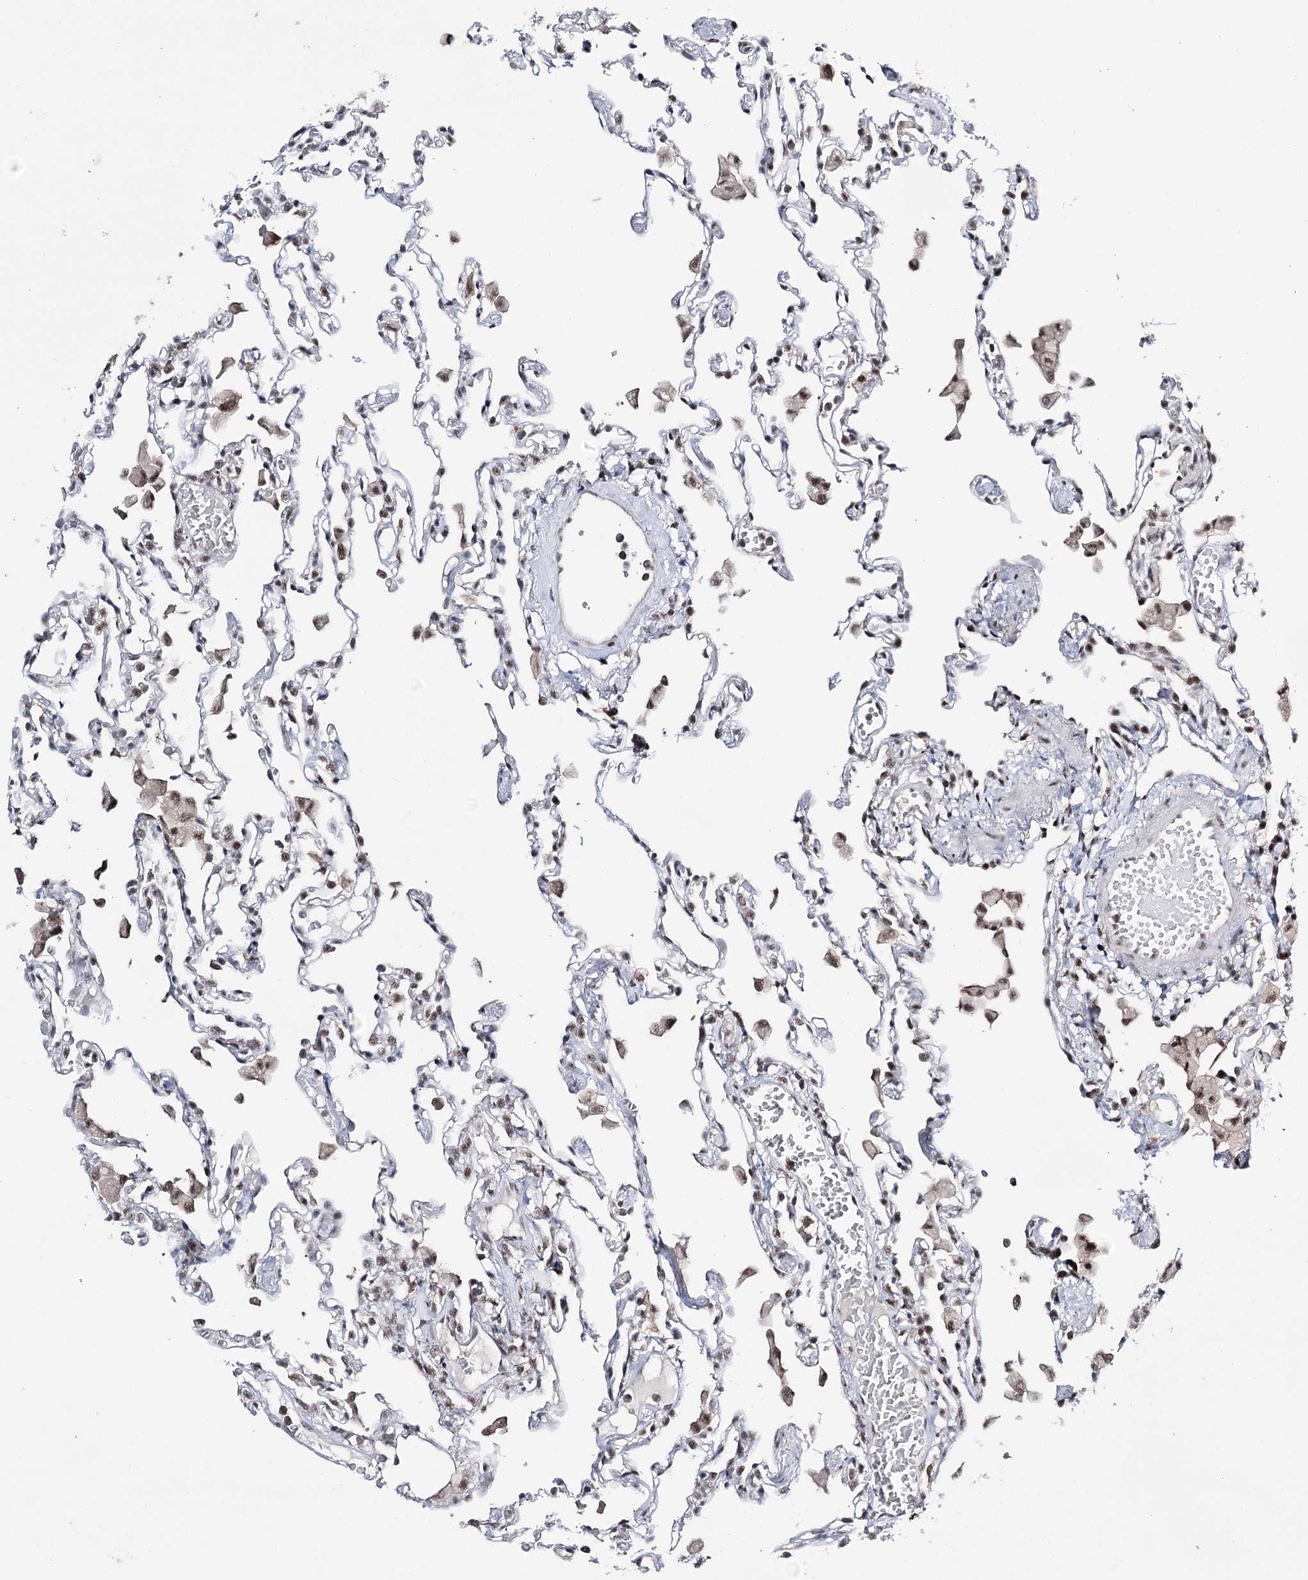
{"staining": {"intensity": "negative", "quantity": "none", "location": "none"}, "tissue": "lung", "cell_type": "Alveolar cells", "image_type": "normal", "snomed": [{"axis": "morphology", "description": "Normal tissue, NOS"}, {"axis": "topography", "description": "Bronchus"}, {"axis": "topography", "description": "Lung"}], "caption": "A photomicrograph of lung stained for a protein displays no brown staining in alveolar cells. Brightfield microscopy of IHC stained with DAB (brown) and hematoxylin (blue), captured at high magnification.", "gene": "PRPF40A", "patient": {"sex": "female", "age": 49}}